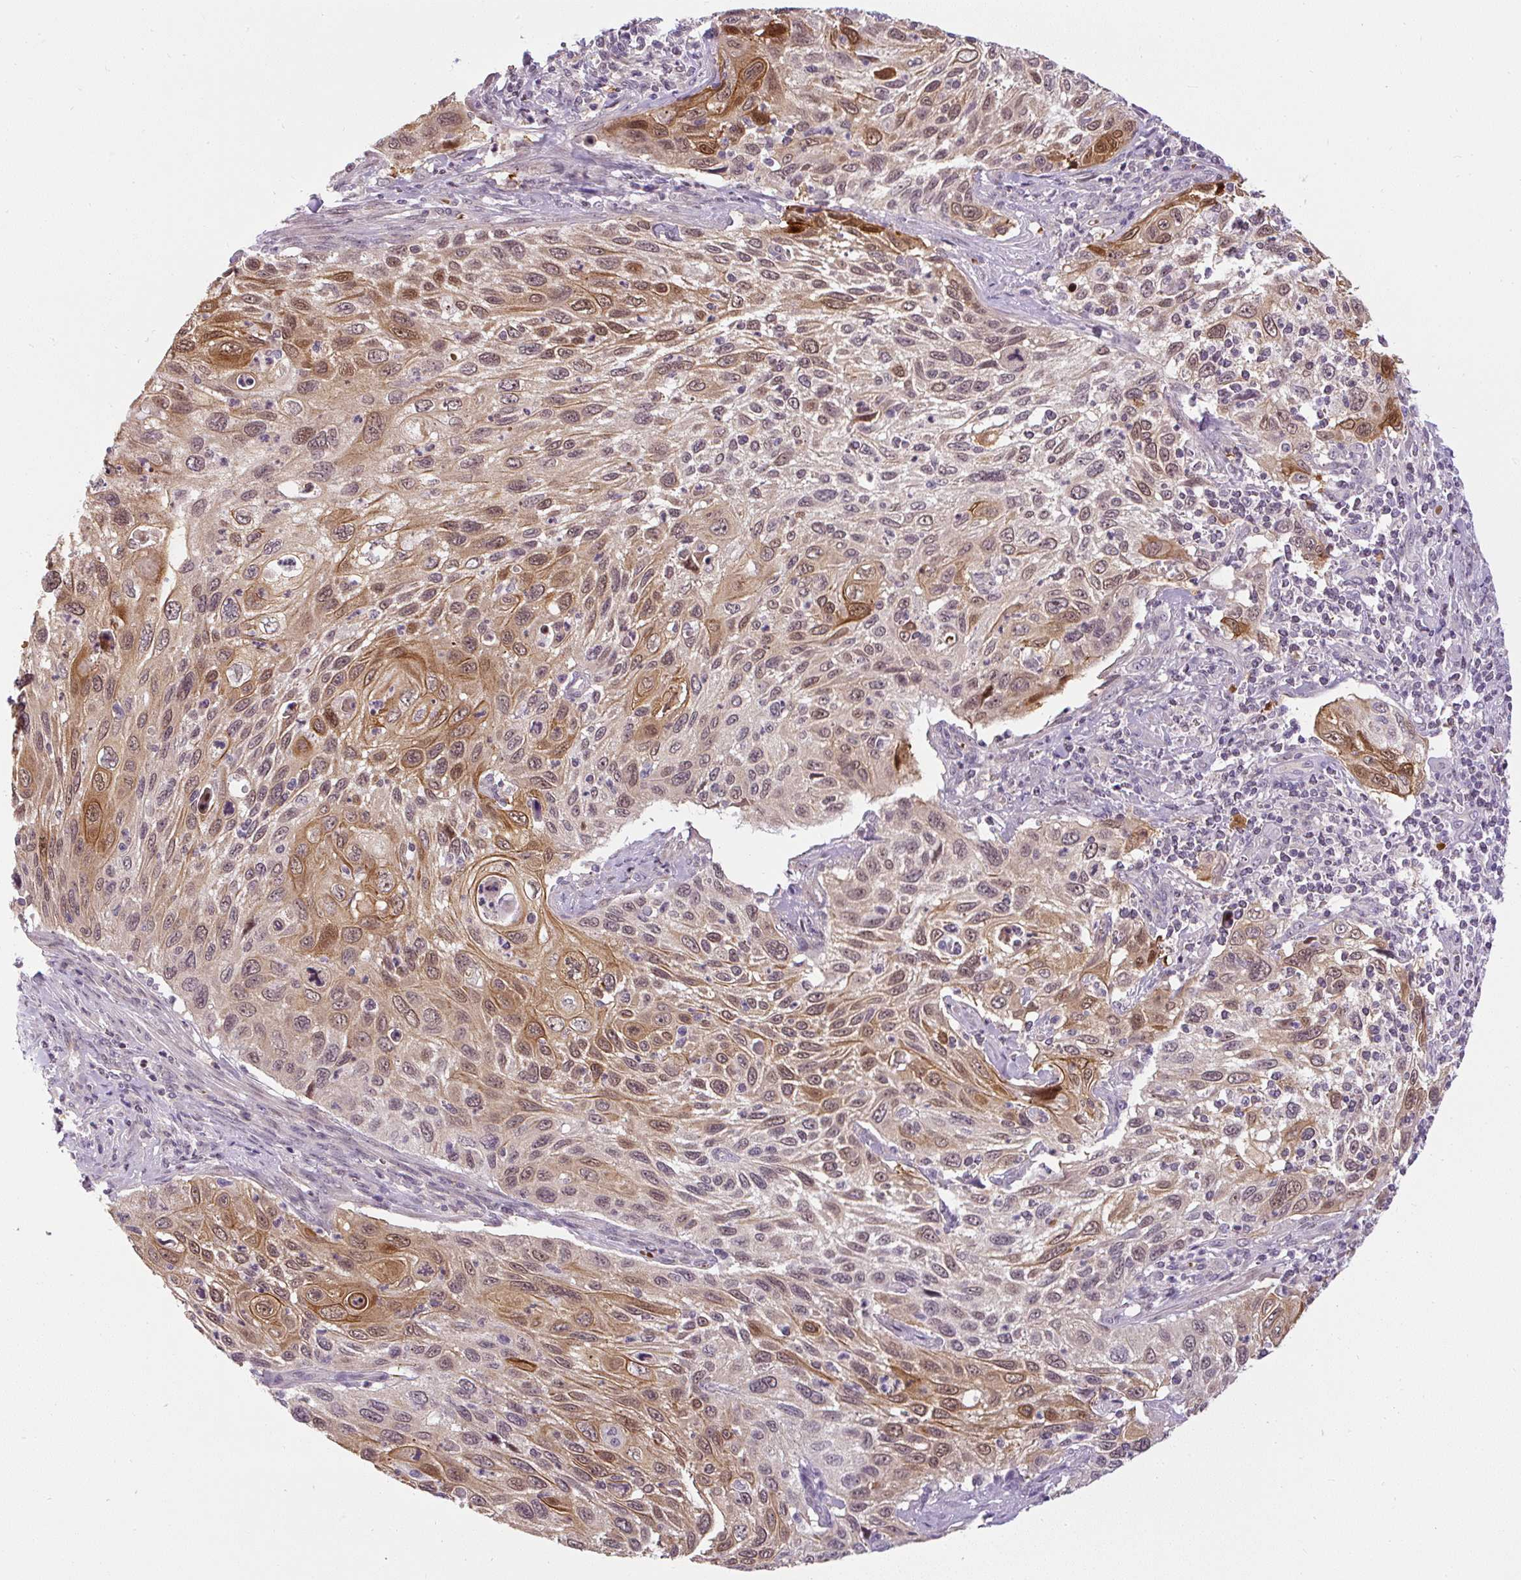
{"staining": {"intensity": "moderate", "quantity": "25%-75%", "location": "cytoplasmic/membranous,nuclear"}, "tissue": "cervical cancer", "cell_type": "Tumor cells", "image_type": "cancer", "snomed": [{"axis": "morphology", "description": "Squamous cell carcinoma, NOS"}, {"axis": "topography", "description": "Cervix"}], "caption": "An immunohistochemistry (IHC) histopathology image of tumor tissue is shown. Protein staining in brown shows moderate cytoplasmic/membranous and nuclear positivity in squamous cell carcinoma (cervical) within tumor cells.", "gene": "FAM117B", "patient": {"sex": "female", "age": 70}}